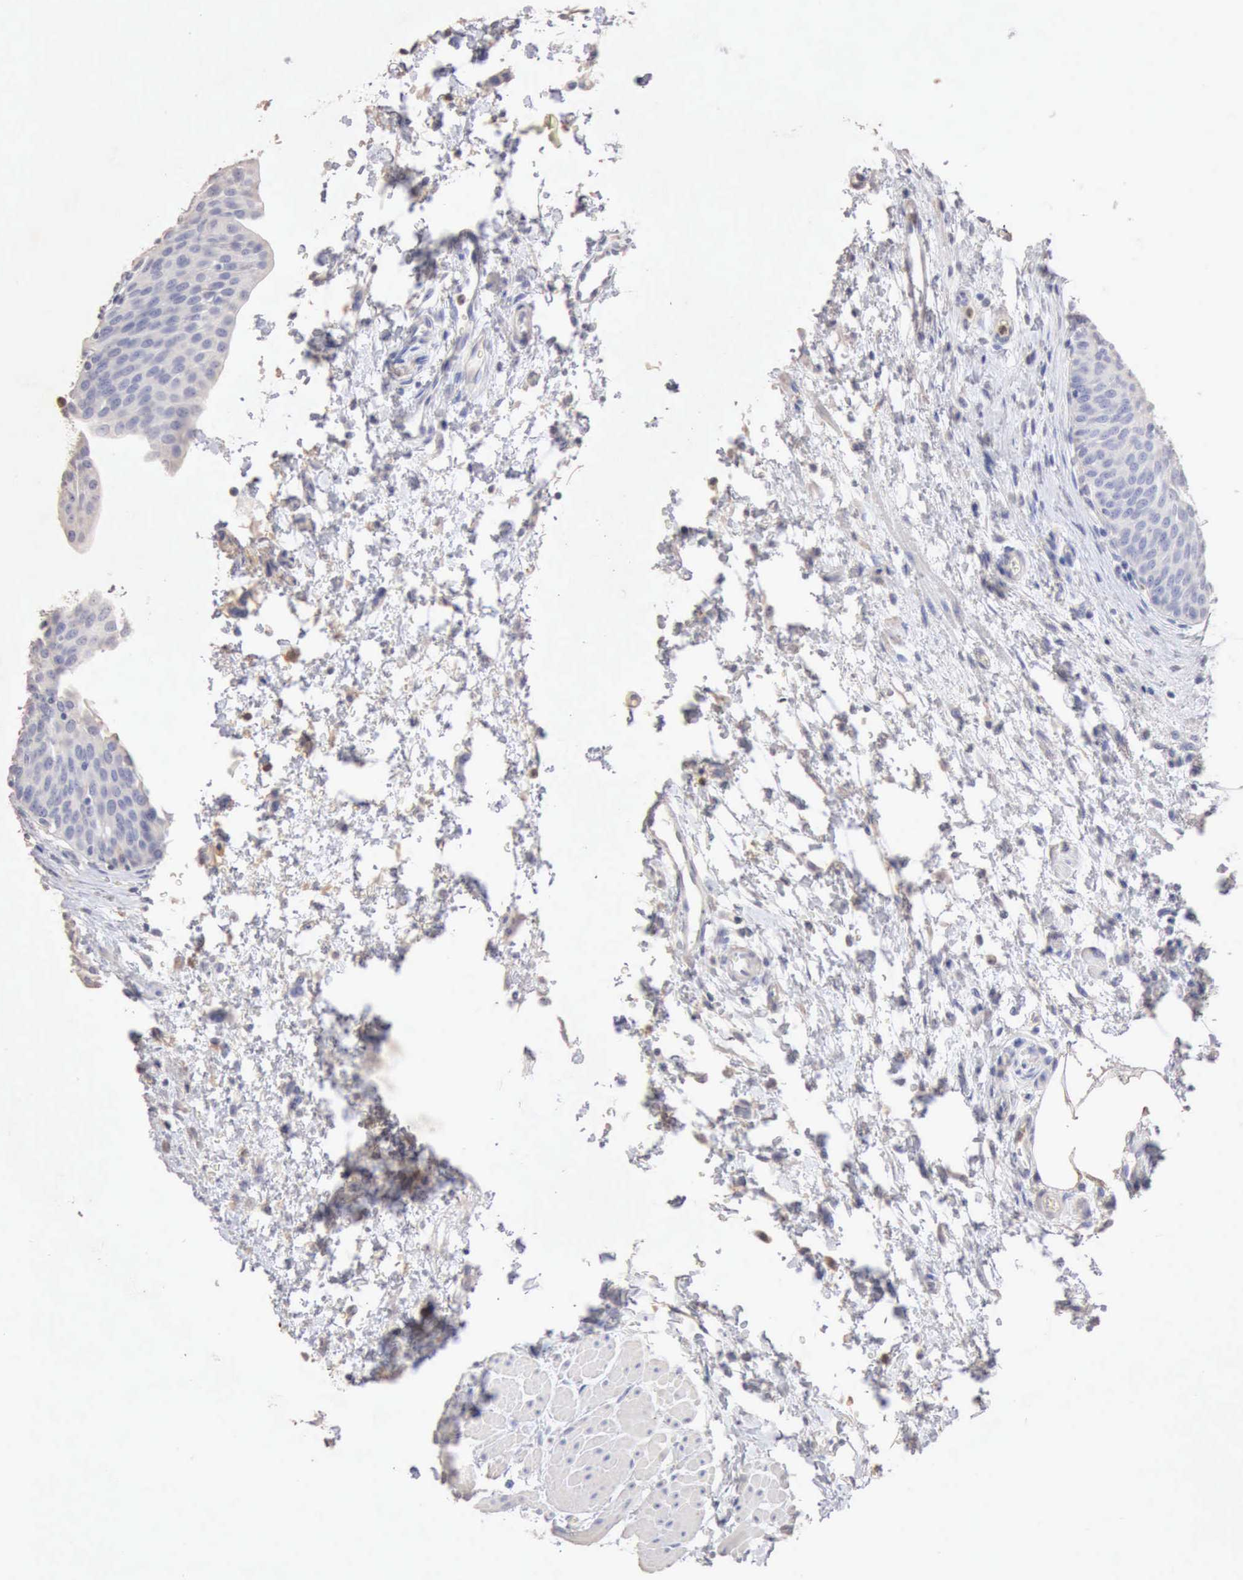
{"staining": {"intensity": "negative", "quantity": "none", "location": "none"}, "tissue": "urinary bladder", "cell_type": "Urothelial cells", "image_type": "normal", "snomed": [{"axis": "morphology", "description": "Normal tissue, NOS"}, {"axis": "topography", "description": "Smooth muscle"}, {"axis": "topography", "description": "Urinary bladder"}], "caption": "This micrograph is of benign urinary bladder stained with immunohistochemistry (IHC) to label a protein in brown with the nuclei are counter-stained blue. There is no staining in urothelial cells.", "gene": "KRT6B", "patient": {"sex": "male", "age": 35}}